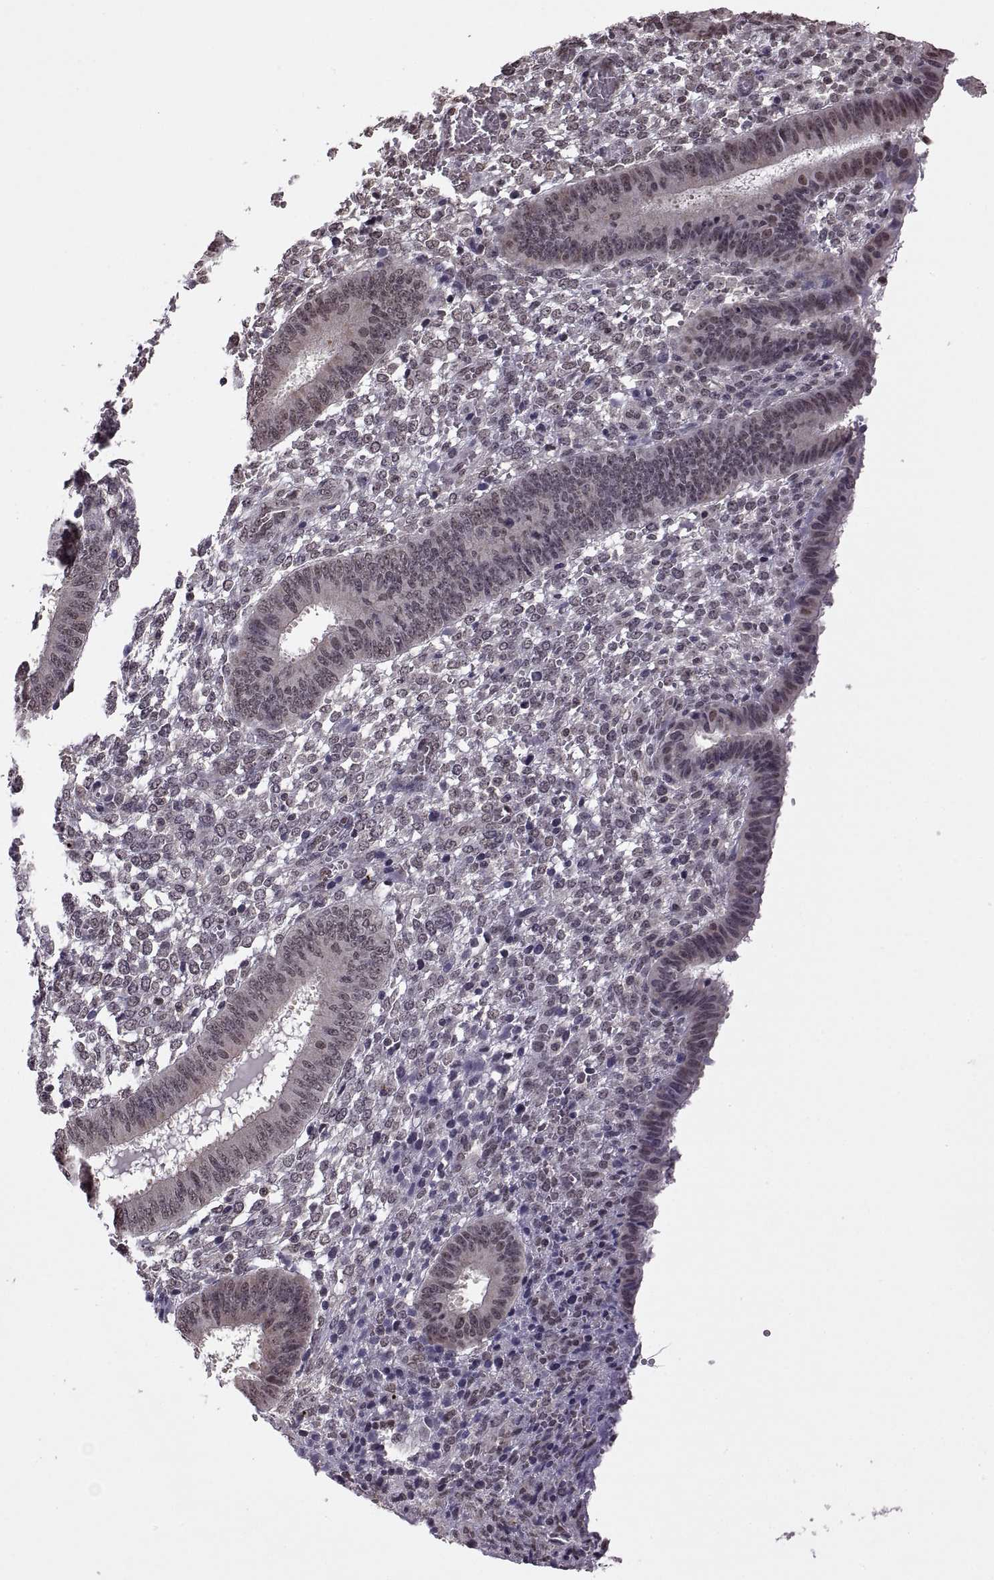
{"staining": {"intensity": "weak", "quantity": "25%-75%", "location": "nuclear"}, "tissue": "endometrium", "cell_type": "Cells in endometrial stroma", "image_type": "normal", "snomed": [{"axis": "morphology", "description": "Normal tissue, NOS"}, {"axis": "topography", "description": "Endometrium"}], "caption": "Human endometrium stained with a brown dye shows weak nuclear positive positivity in about 25%-75% of cells in endometrial stroma.", "gene": "INTS3", "patient": {"sex": "female", "age": 42}}